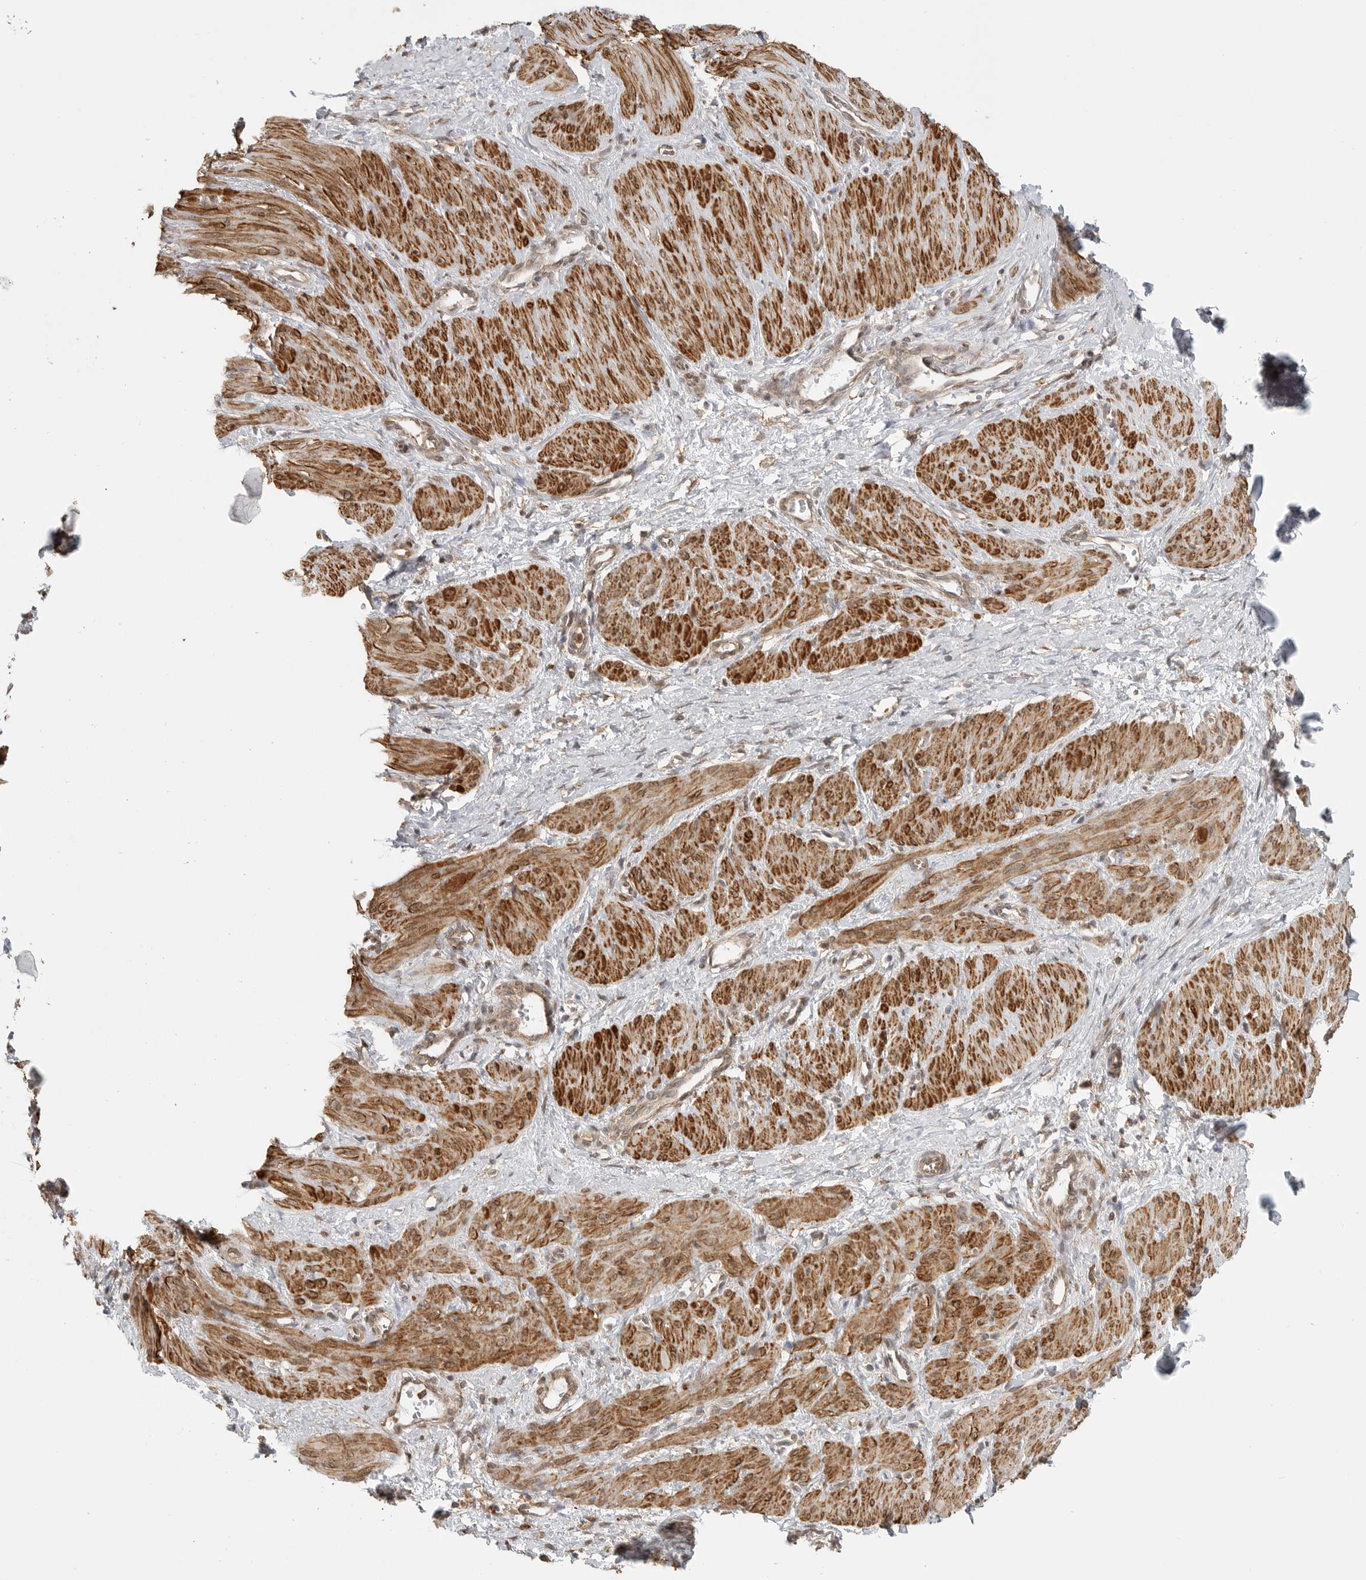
{"staining": {"intensity": "strong", "quantity": ">75%", "location": "cytoplasmic/membranous"}, "tissue": "smooth muscle", "cell_type": "Smooth muscle cells", "image_type": "normal", "snomed": [{"axis": "morphology", "description": "Normal tissue, NOS"}, {"axis": "topography", "description": "Endometrium"}], "caption": "IHC of unremarkable human smooth muscle shows high levels of strong cytoplasmic/membranous expression in about >75% of smooth muscle cells.", "gene": "GPC2", "patient": {"sex": "female", "age": 33}}